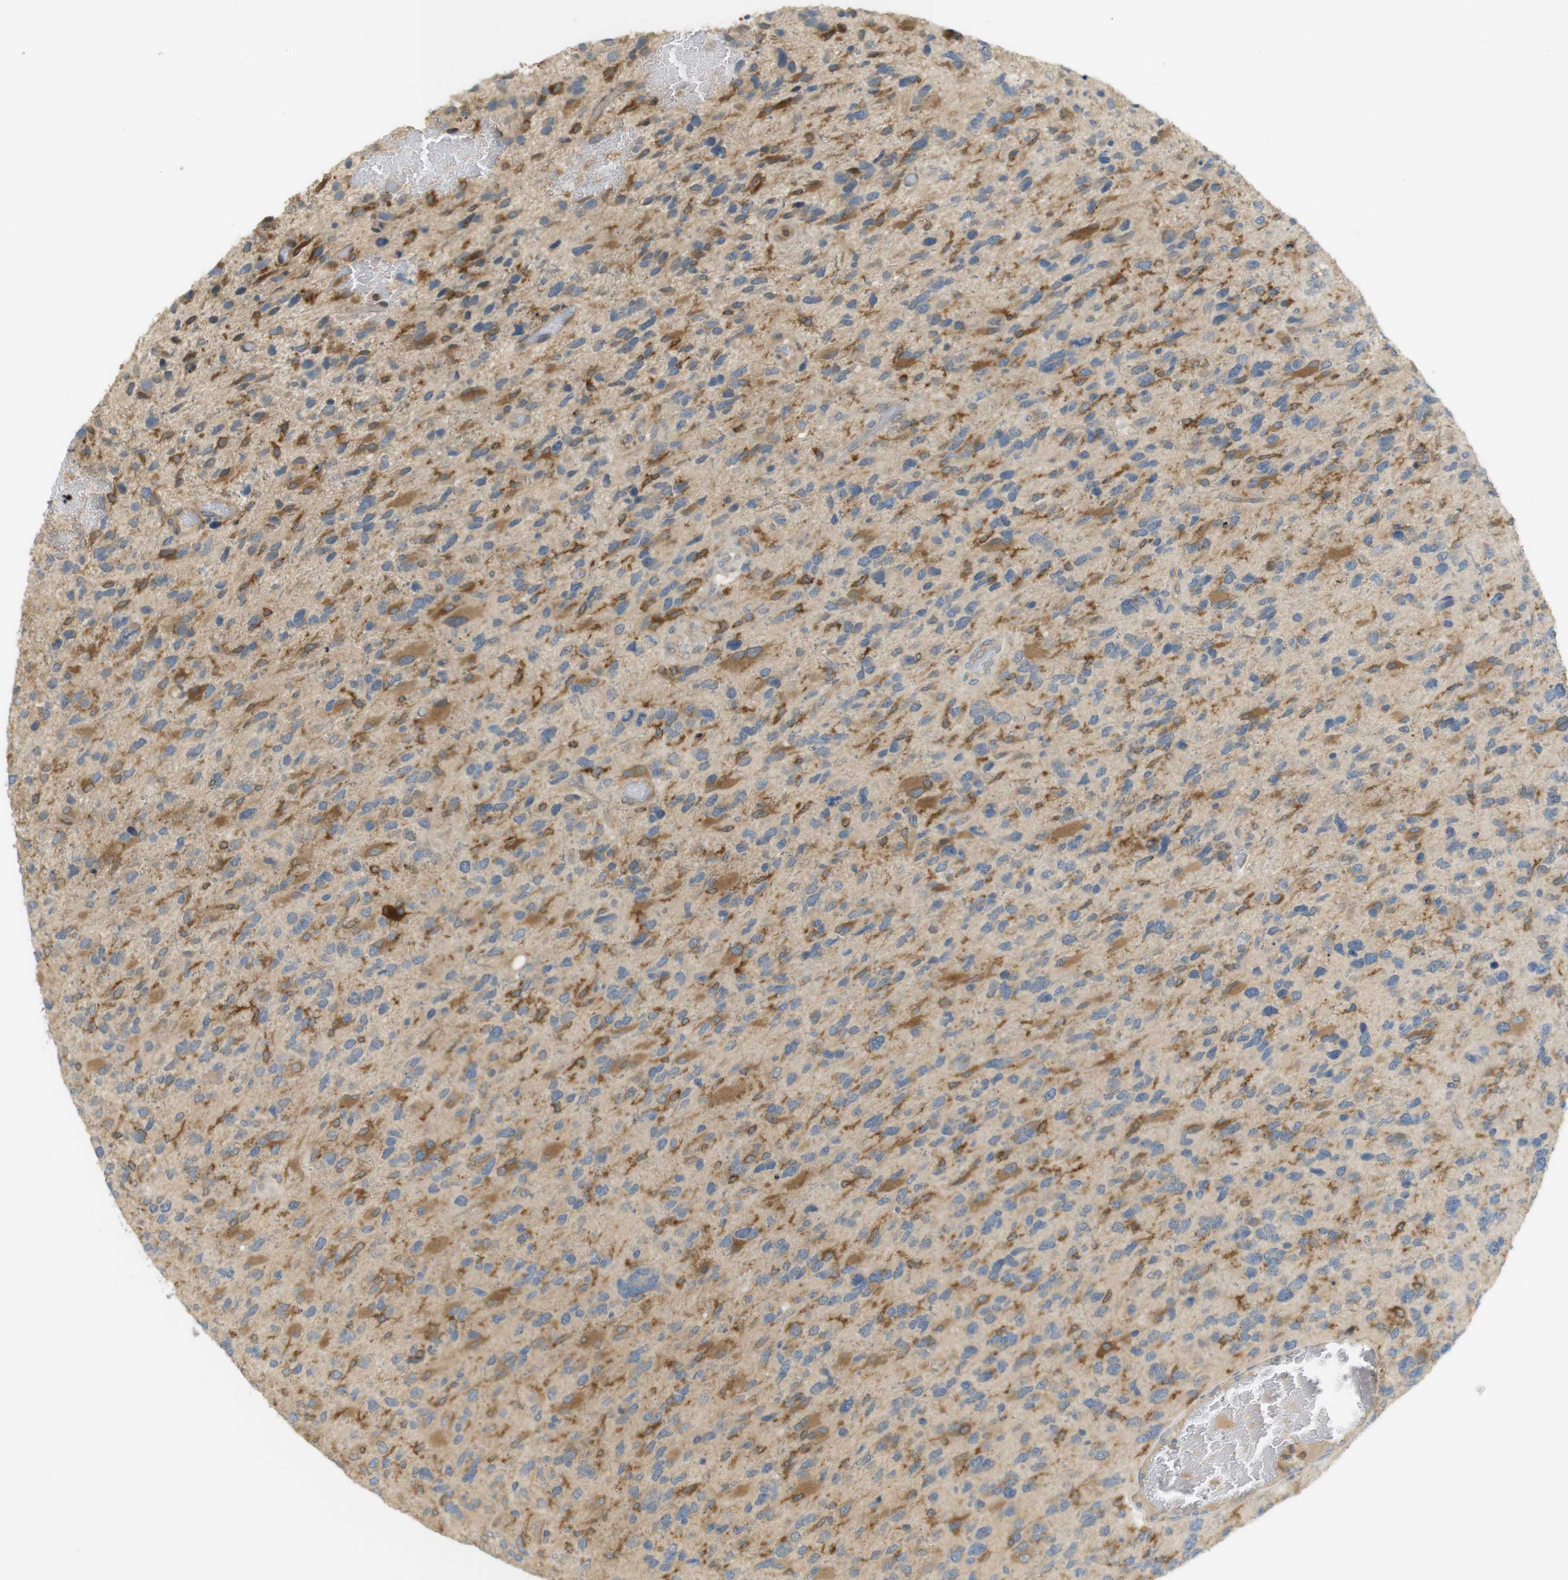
{"staining": {"intensity": "moderate", "quantity": "25%-75%", "location": "cytoplasmic/membranous"}, "tissue": "glioma", "cell_type": "Tumor cells", "image_type": "cancer", "snomed": [{"axis": "morphology", "description": "Glioma, malignant, High grade"}, {"axis": "topography", "description": "Brain"}], "caption": "A high-resolution histopathology image shows immunohistochemistry (IHC) staining of glioma, which displays moderate cytoplasmic/membranous expression in approximately 25%-75% of tumor cells.", "gene": "CLRN3", "patient": {"sex": "female", "age": 58}}